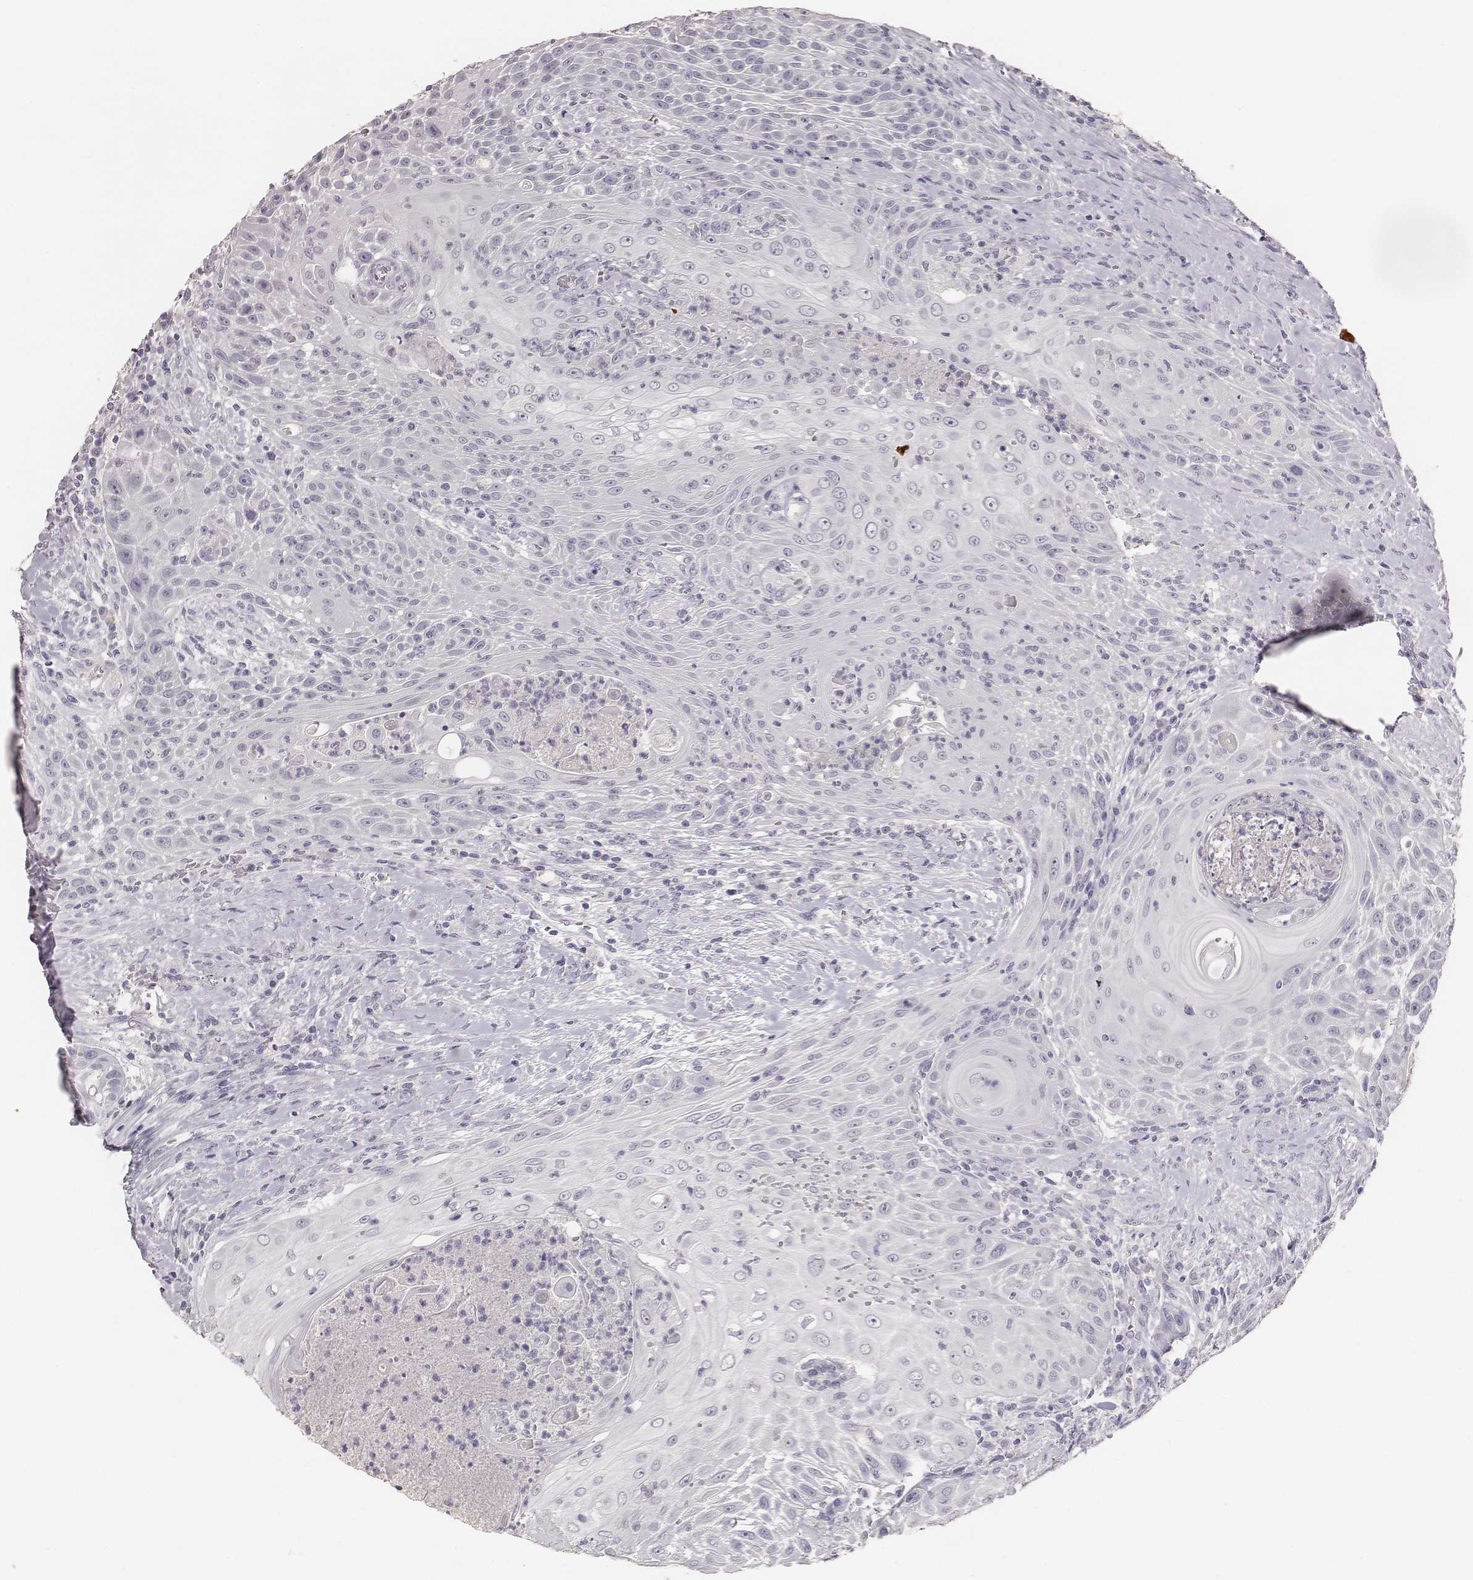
{"staining": {"intensity": "negative", "quantity": "none", "location": "none"}, "tissue": "head and neck cancer", "cell_type": "Tumor cells", "image_type": "cancer", "snomed": [{"axis": "morphology", "description": "Squamous cell carcinoma, NOS"}, {"axis": "topography", "description": "Head-Neck"}], "caption": "Tumor cells show no significant protein positivity in squamous cell carcinoma (head and neck). (Brightfield microscopy of DAB immunohistochemistry at high magnification).", "gene": "MYH6", "patient": {"sex": "male", "age": 69}}